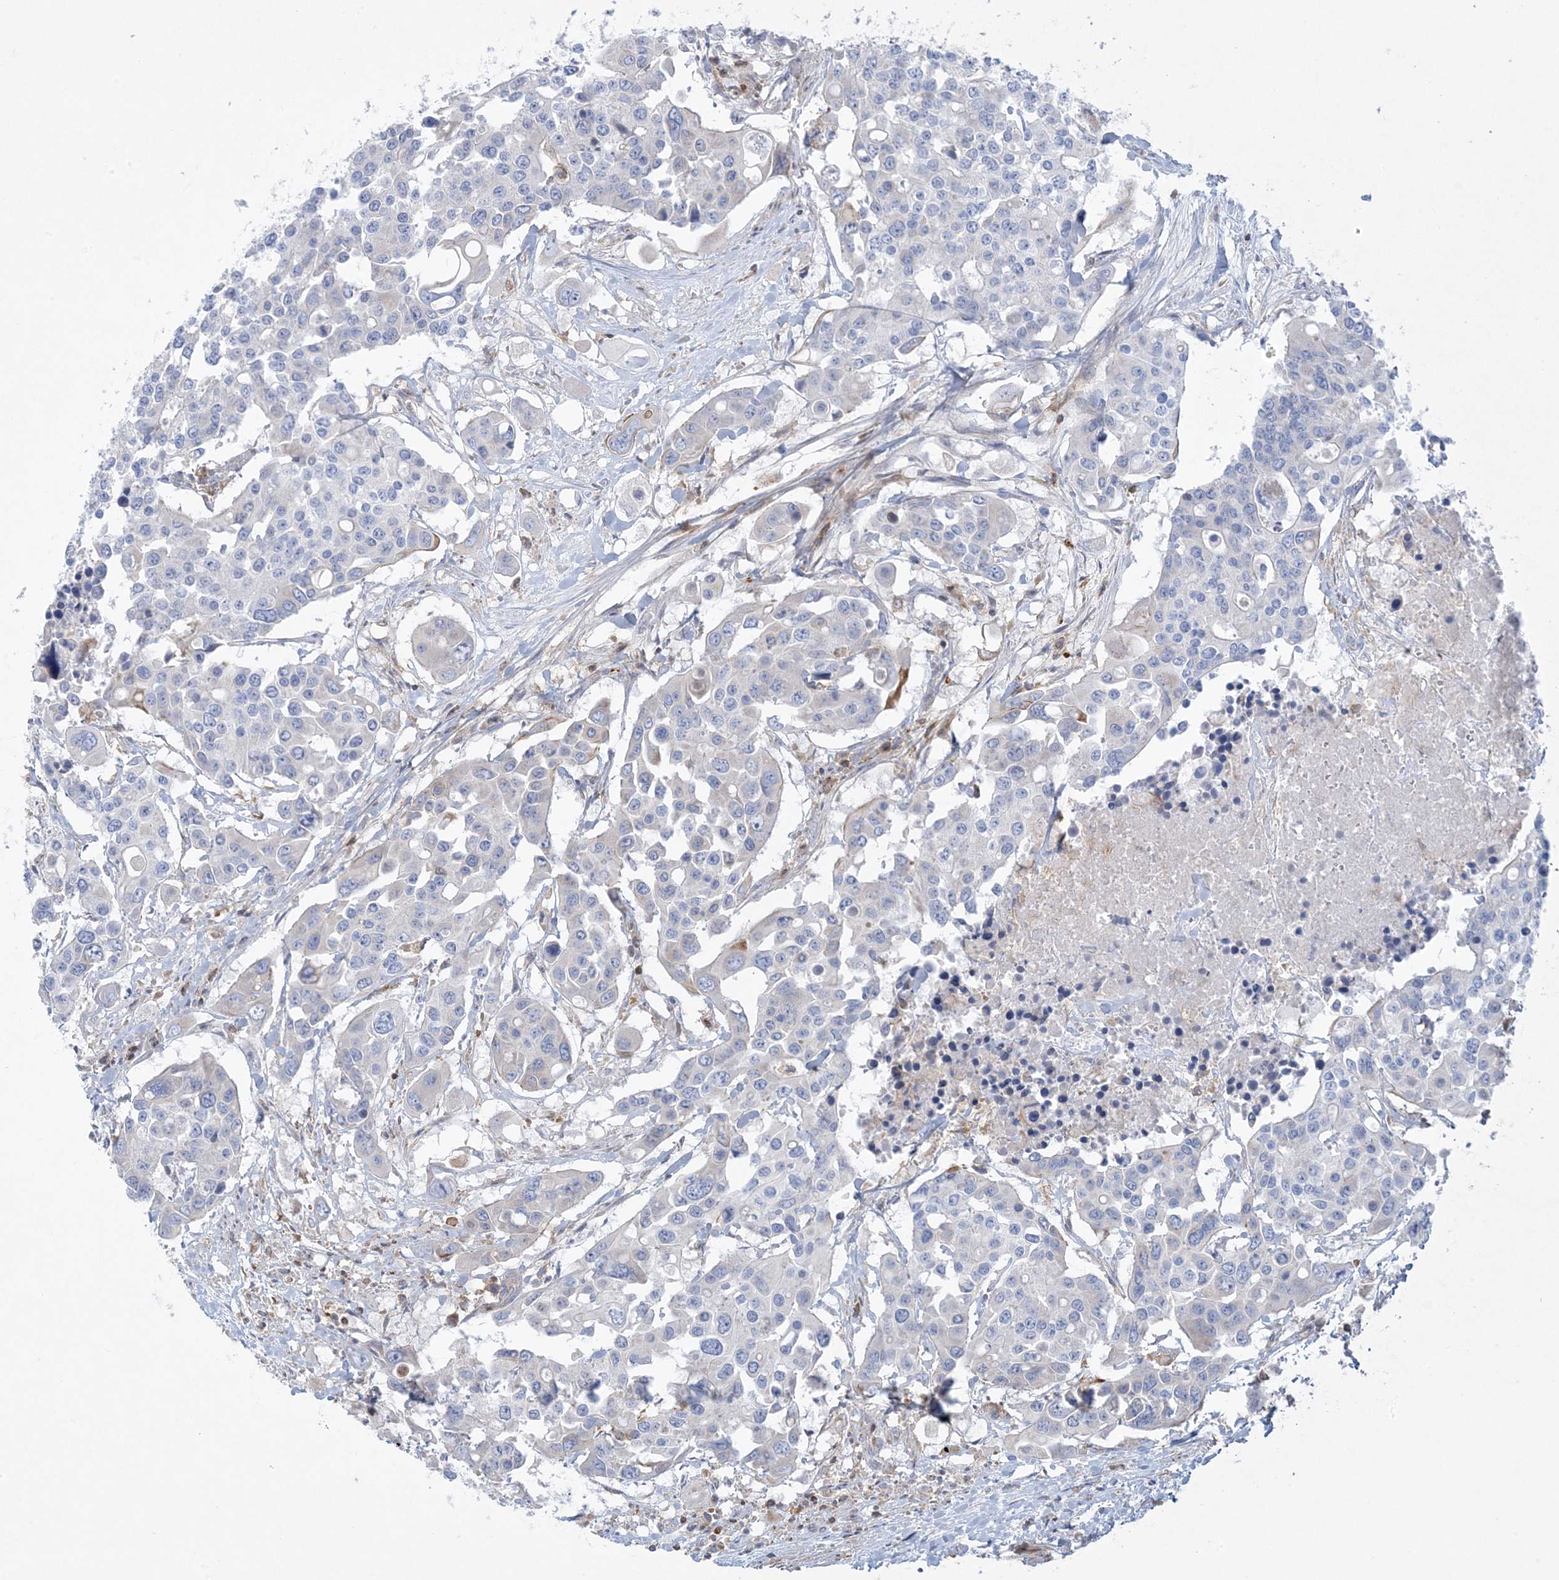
{"staining": {"intensity": "negative", "quantity": "none", "location": "none"}, "tissue": "colorectal cancer", "cell_type": "Tumor cells", "image_type": "cancer", "snomed": [{"axis": "morphology", "description": "Adenocarcinoma, NOS"}, {"axis": "topography", "description": "Colon"}], "caption": "DAB (3,3'-diaminobenzidine) immunohistochemical staining of human colorectal cancer demonstrates no significant staining in tumor cells. The staining is performed using DAB (3,3'-diaminobenzidine) brown chromogen with nuclei counter-stained in using hematoxylin.", "gene": "ARHGAP30", "patient": {"sex": "male", "age": 77}}